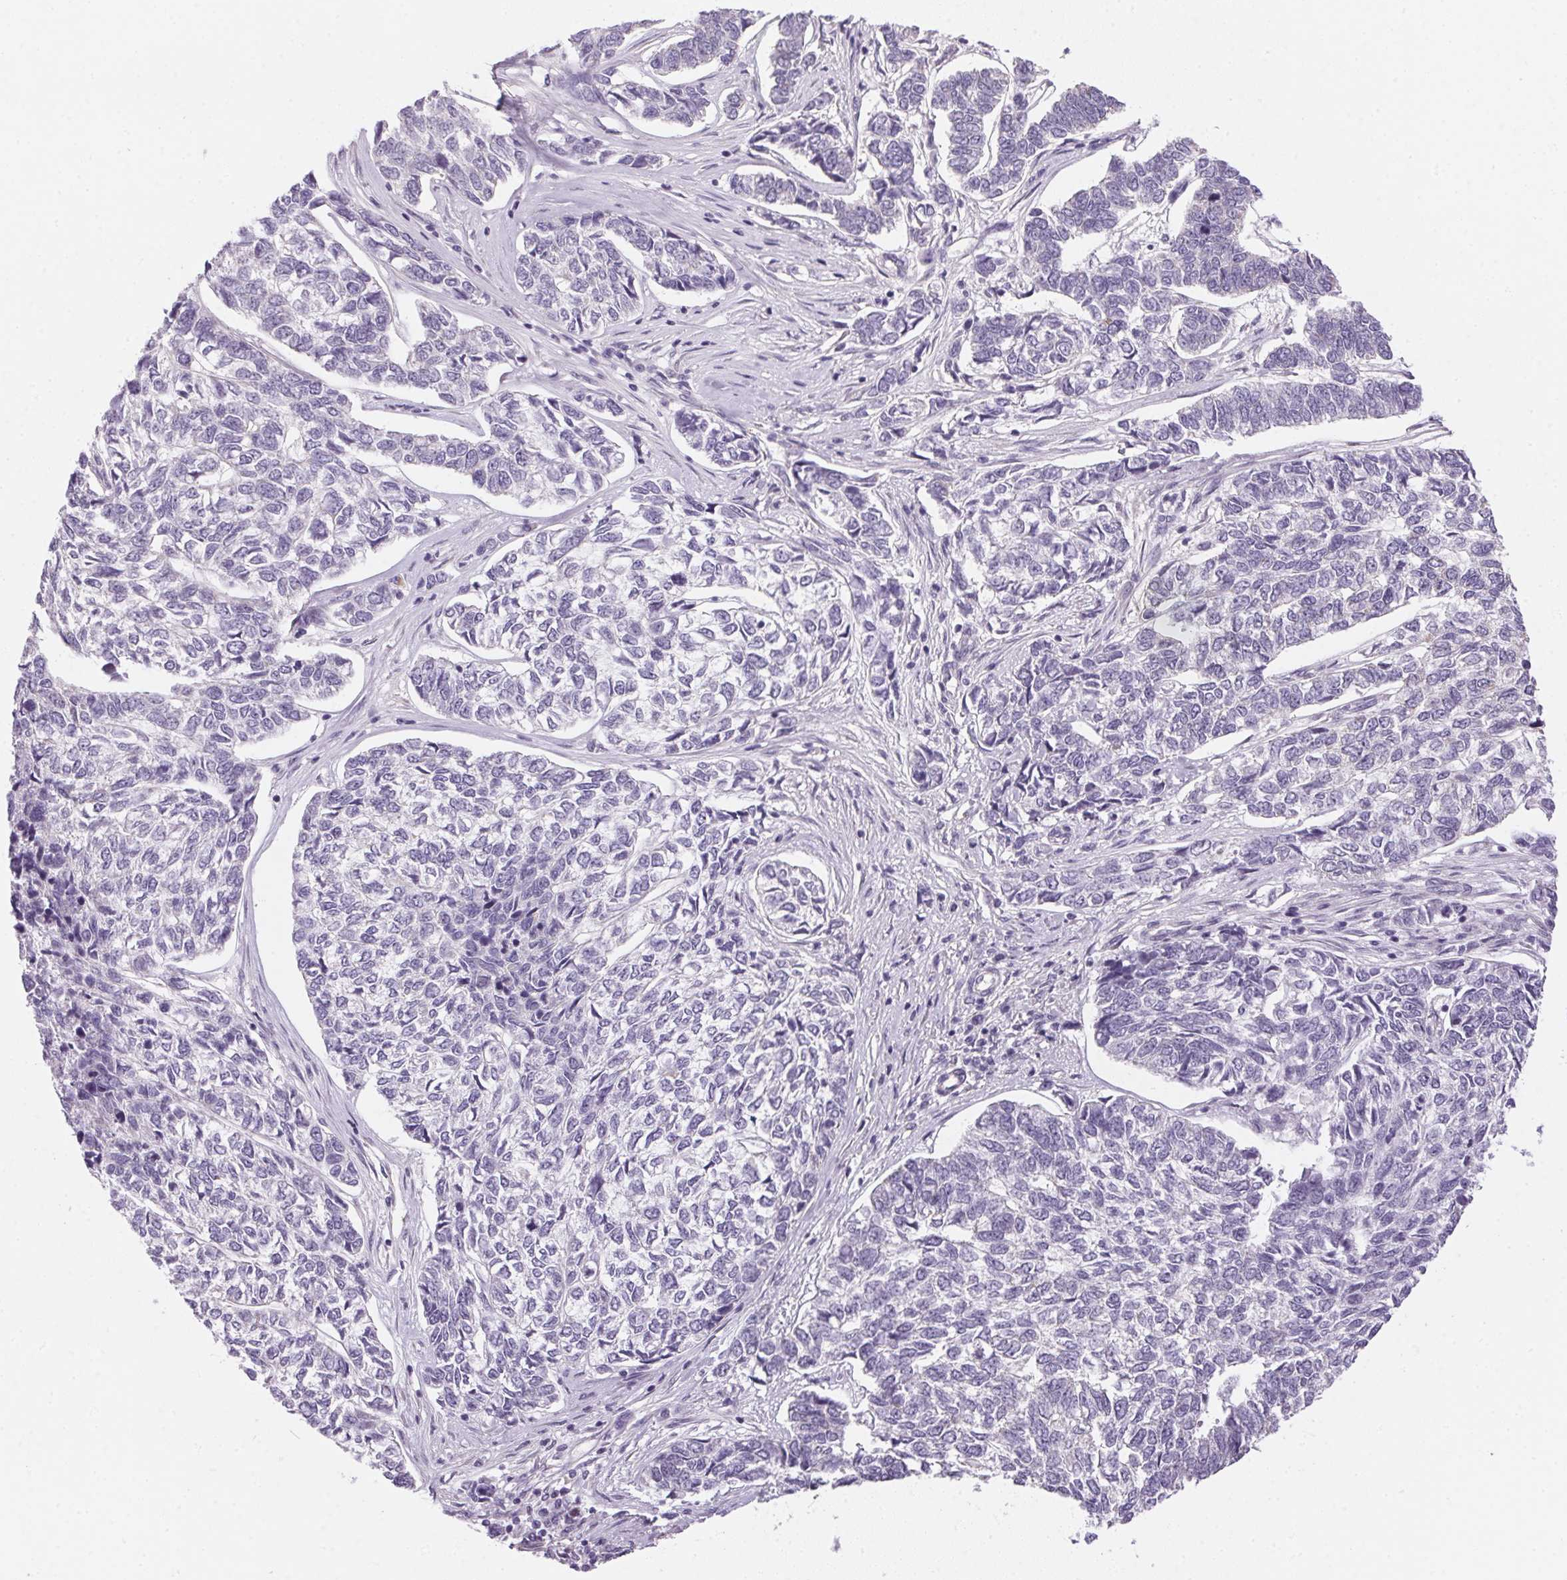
{"staining": {"intensity": "negative", "quantity": "none", "location": "none"}, "tissue": "skin cancer", "cell_type": "Tumor cells", "image_type": "cancer", "snomed": [{"axis": "morphology", "description": "Basal cell carcinoma"}, {"axis": "topography", "description": "Skin"}], "caption": "There is no significant positivity in tumor cells of skin cancer (basal cell carcinoma). (DAB immunohistochemistry (IHC) visualized using brightfield microscopy, high magnification).", "gene": "SMYD1", "patient": {"sex": "female", "age": 65}}